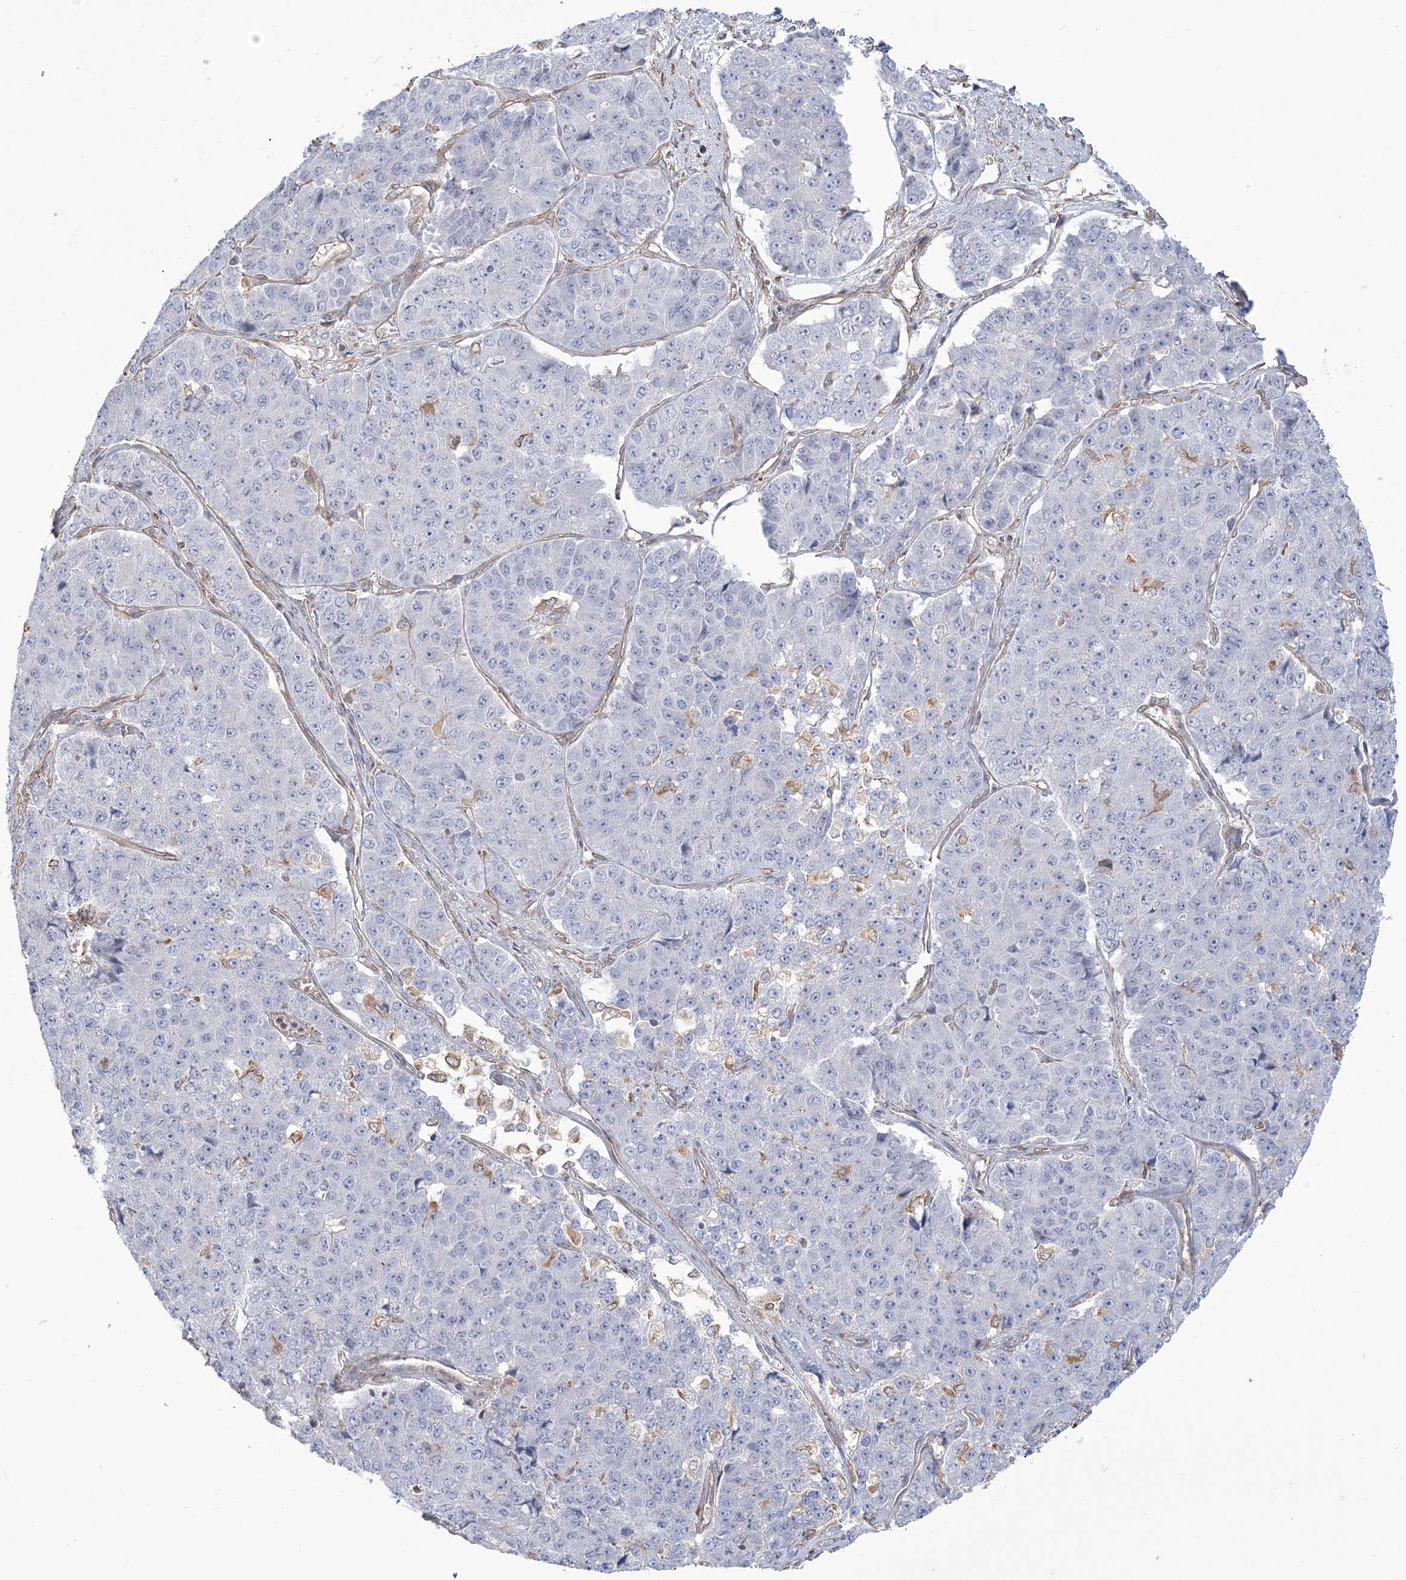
{"staining": {"intensity": "negative", "quantity": "none", "location": "none"}, "tissue": "pancreatic cancer", "cell_type": "Tumor cells", "image_type": "cancer", "snomed": [{"axis": "morphology", "description": "Adenocarcinoma, NOS"}, {"axis": "topography", "description": "Pancreas"}], "caption": "This is an immunohistochemistry photomicrograph of human pancreatic cancer. There is no positivity in tumor cells.", "gene": "ZNF821", "patient": {"sex": "male", "age": 50}}